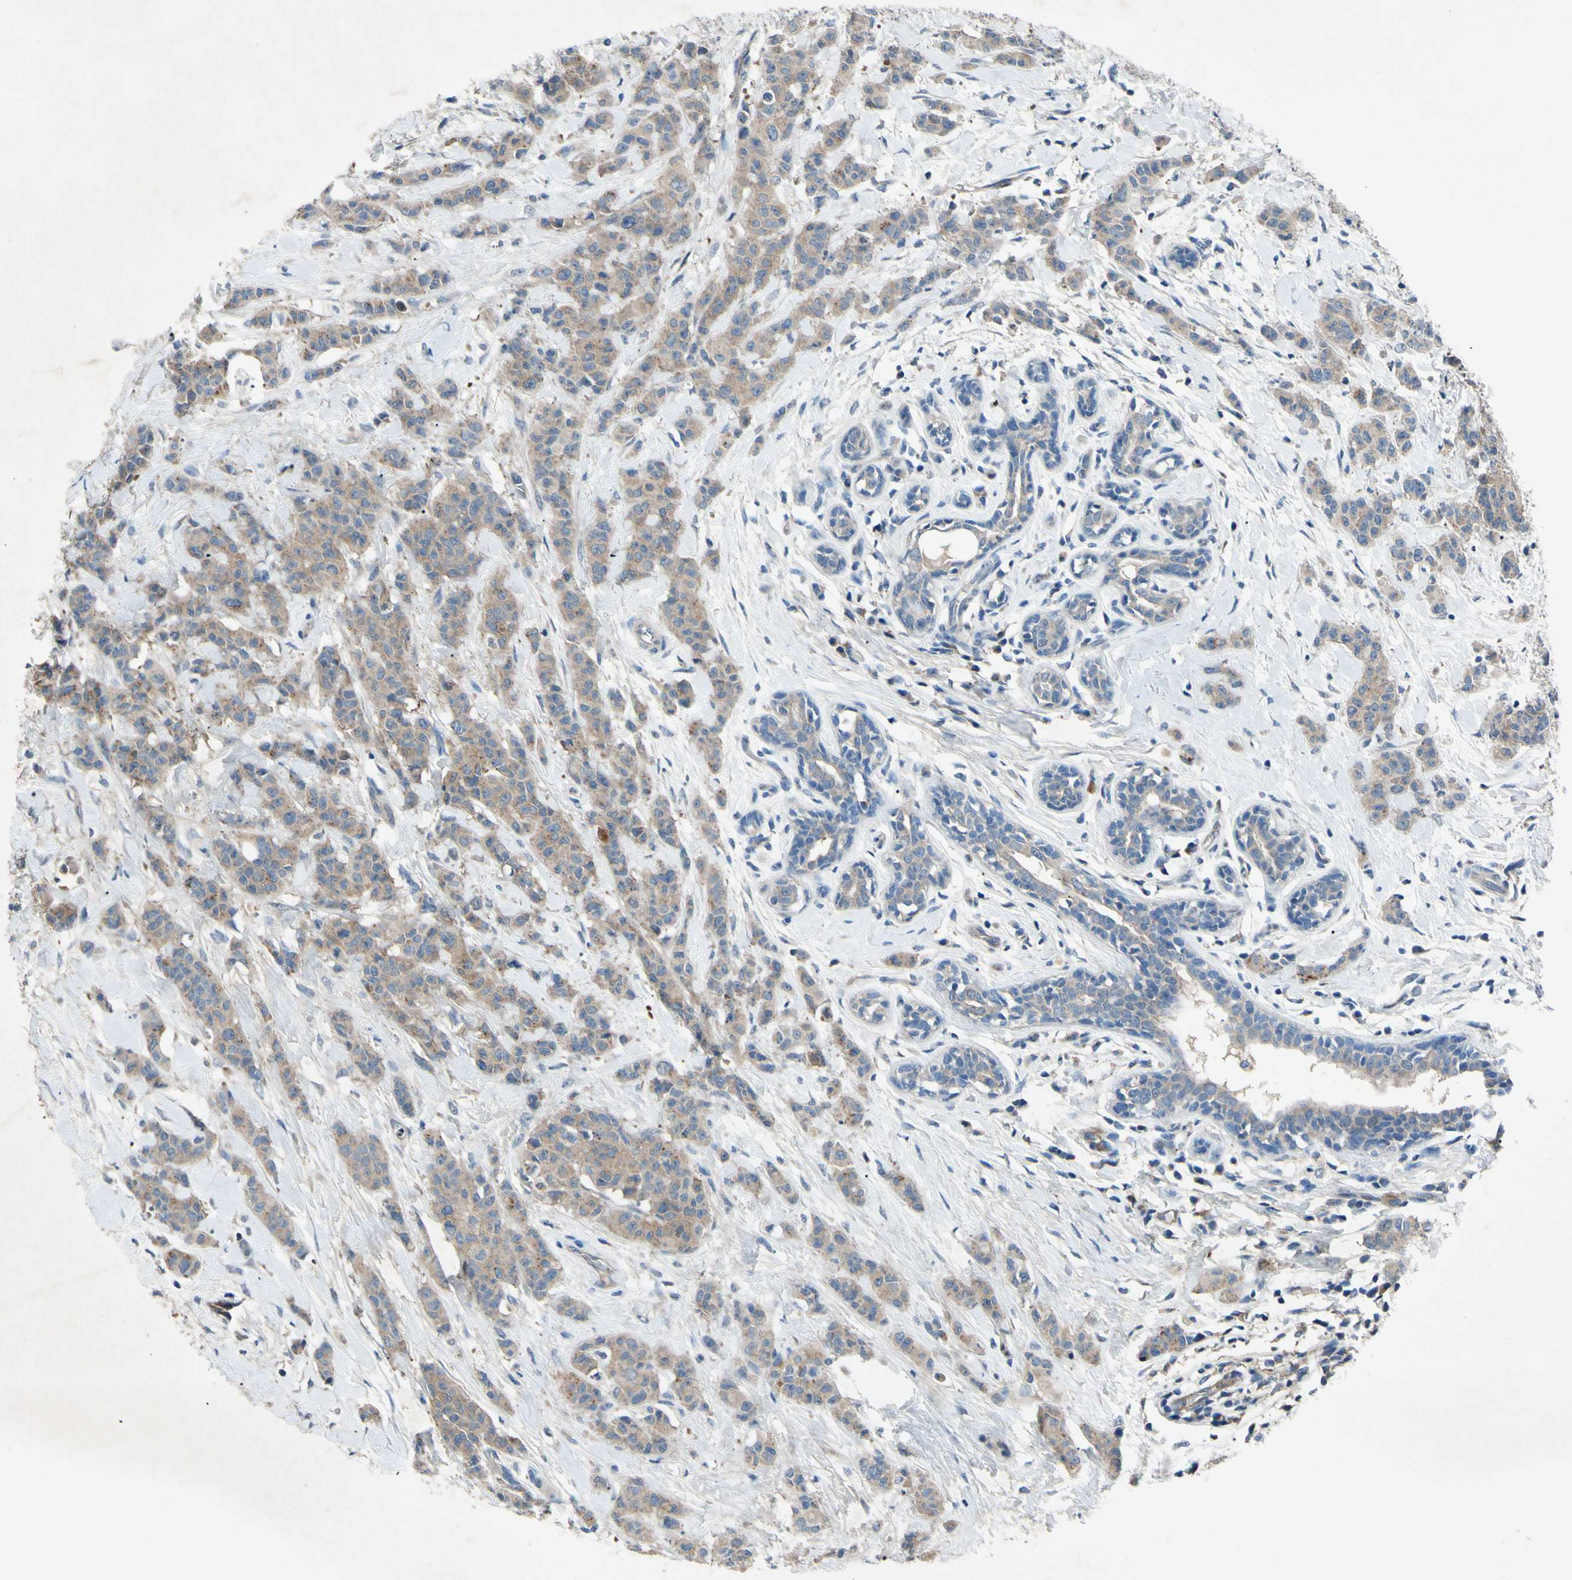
{"staining": {"intensity": "weak", "quantity": ">75%", "location": "cytoplasmic/membranous"}, "tissue": "breast cancer", "cell_type": "Tumor cells", "image_type": "cancer", "snomed": [{"axis": "morphology", "description": "Normal tissue, NOS"}, {"axis": "morphology", "description": "Duct carcinoma"}, {"axis": "topography", "description": "Breast"}], "caption": "Brown immunohistochemical staining in human breast cancer (infiltrating ductal carcinoma) demonstrates weak cytoplasmic/membranous positivity in about >75% of tumor cells.", "gene": "HILPDA", "patient": {"sex": "female", "age": 40}}